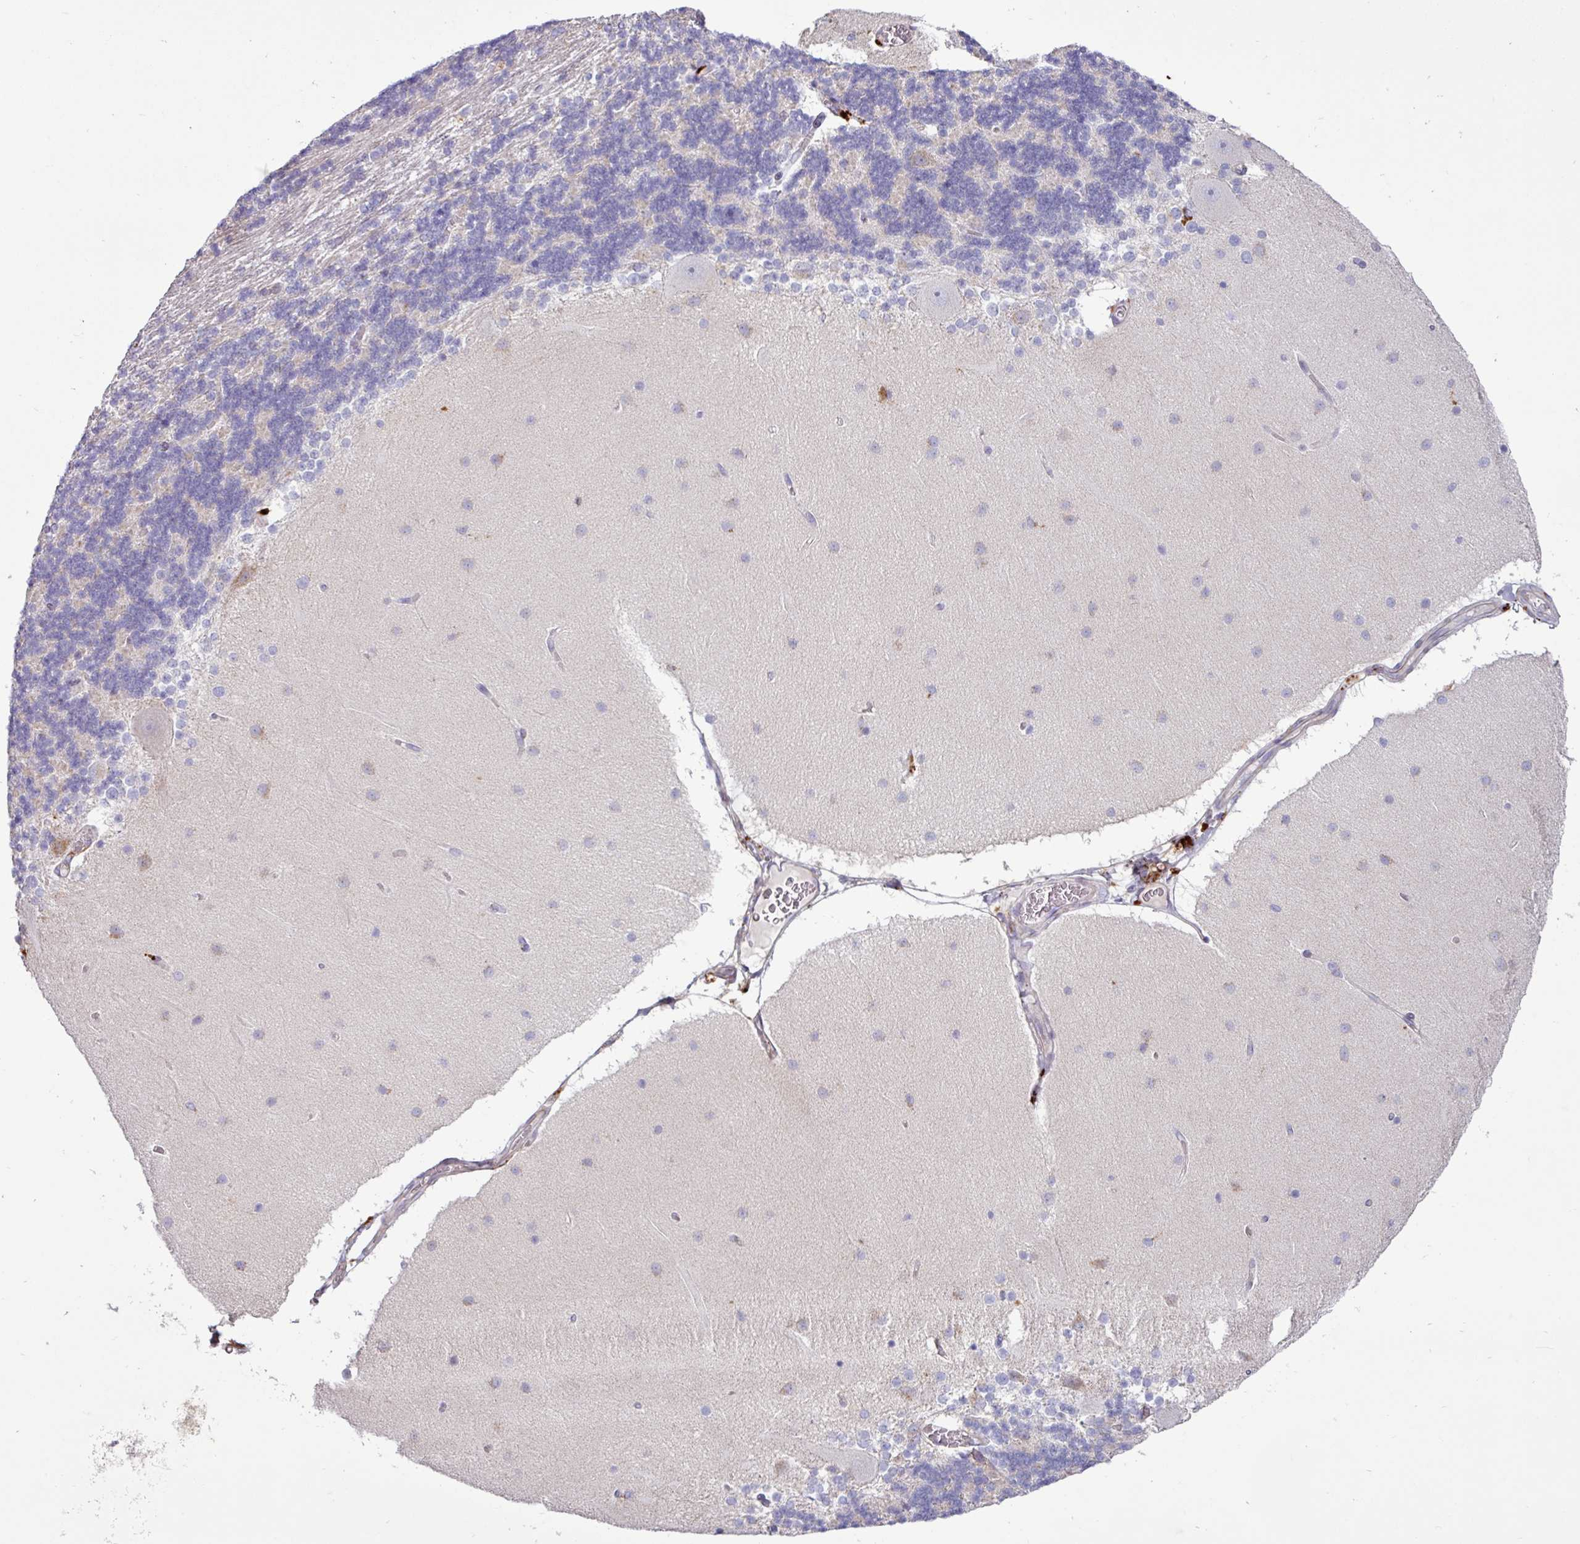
{"staining": {"intensity": "negative", "quantity": "none", "location": "none"}, "tissue": "cerebellum", "cell_type": "Cells in granular layer", "image_type": "normal", "snomed": [{"axis": "morphology", "description": "Normal tissue, NOS"}, {"axis": "topography", "description": "Cerebellum"}], "caption": "IHC image of normal cerebellum: human cerebellum stained with DAB (3,3'-diaminobenzidine) demonstrates no significant protein expression in cells in granular layer. The staining is performed using DAB brown chromogen with nuclei counter-stained in using hematoxylin.", "gene": "AMIGO2", "patient": {"sex": "female", "age": 54}}